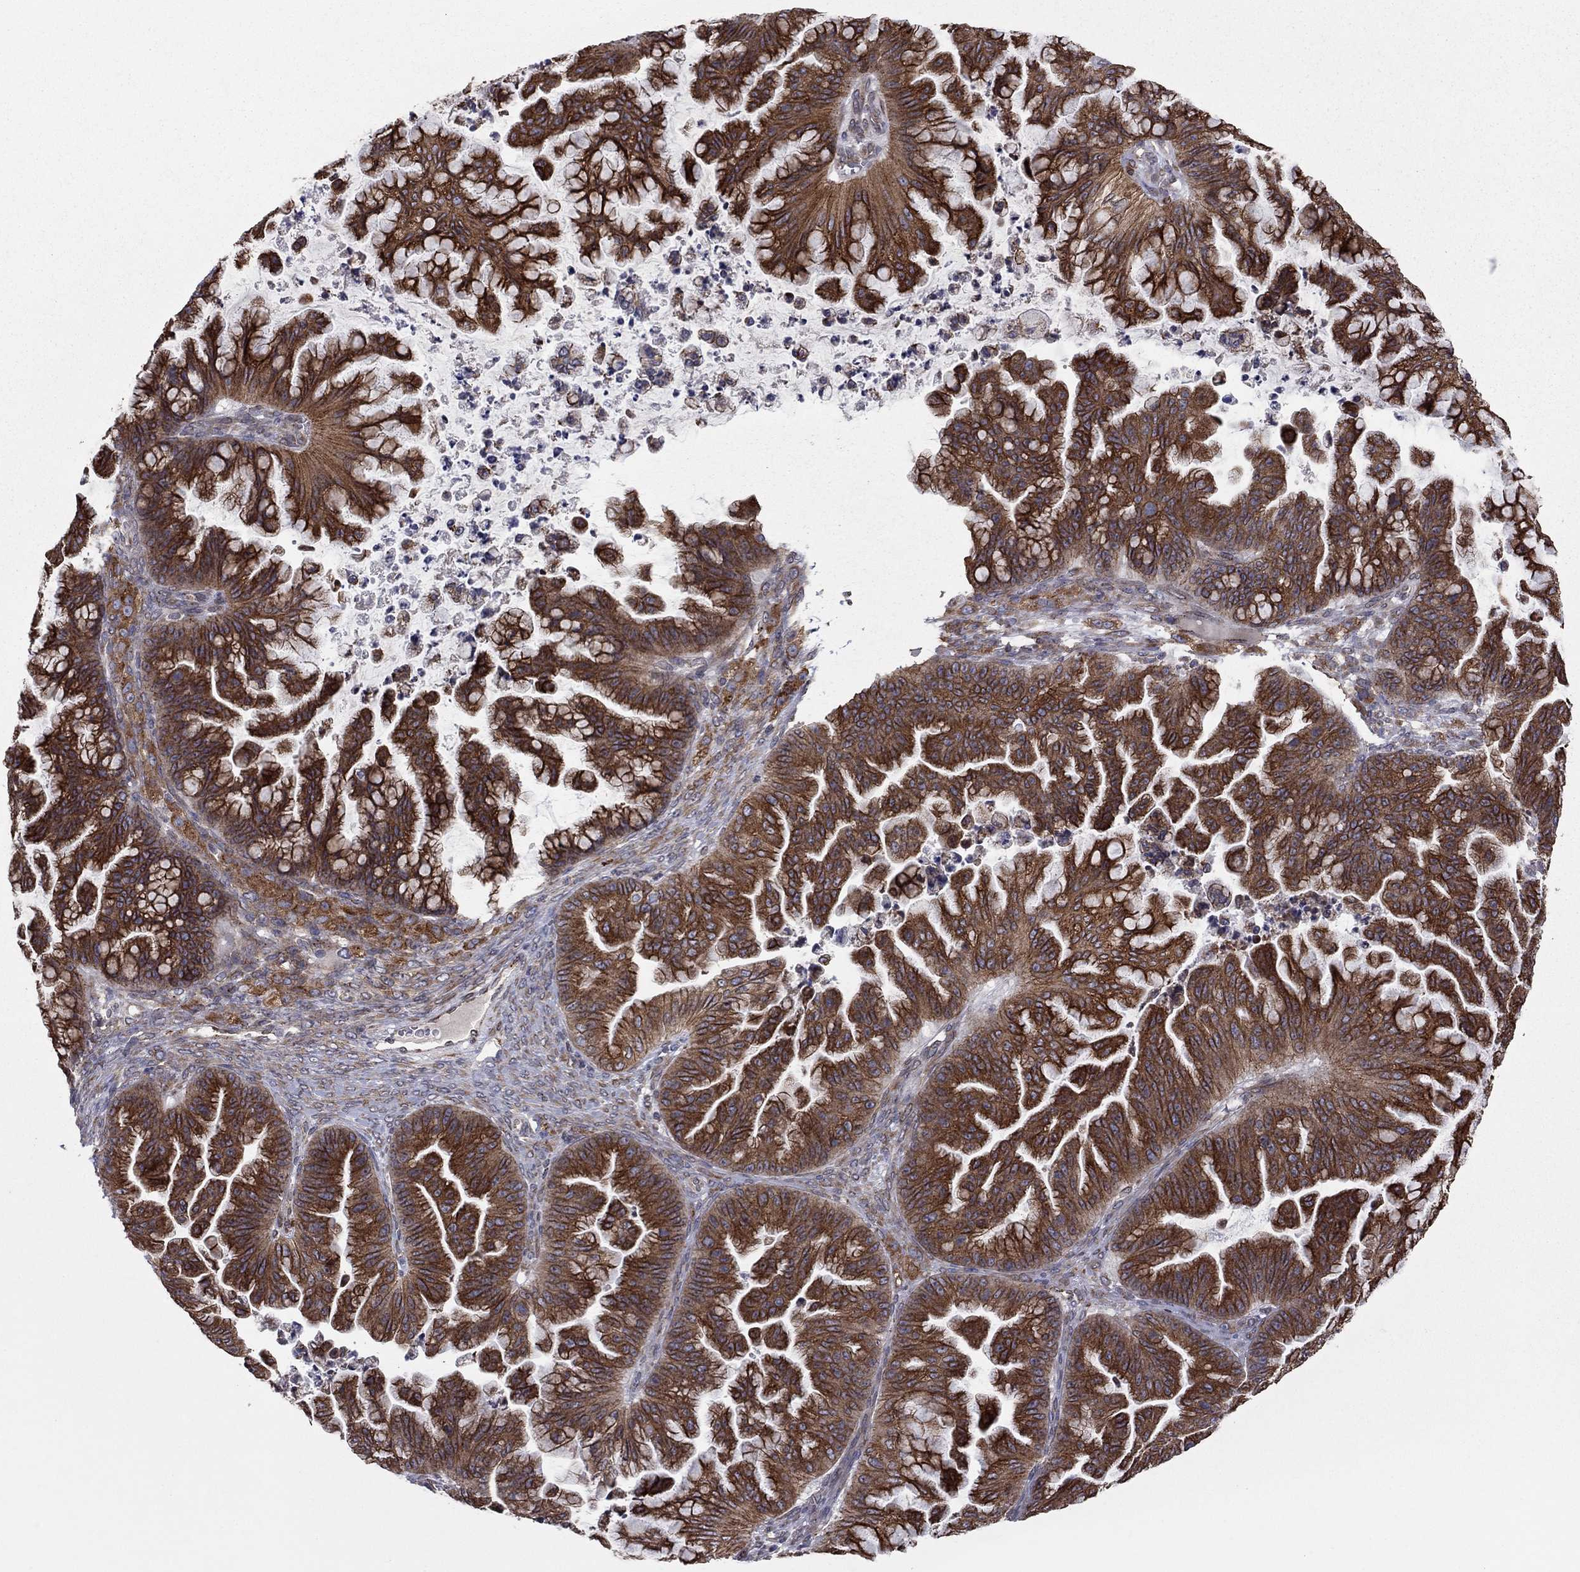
{"staining": {"intensity": "strong", "quantity": ">75%", "location": "cytoplasmic/membranous"}, "tissue": "ovarian cancer", "cell_type": "Tumor cells", "image_type": "cancer", "snomed": [{"axis": "morphology", "description": "Cystadenocarcinoma, mucinous, NOS"}, {"axis": "topography", "description": "Ovary"}], "caption": "Immunohistochemistry (IHC) image of human ovarian mucinous cystadenocarcinoma stained for a protein (brown), which shows high levels of strong cytoplasmic/membranous staining in about >75% of tumor cells.", "gene": "YIF1A", "patient": {"sex": "female", "age": 67}}